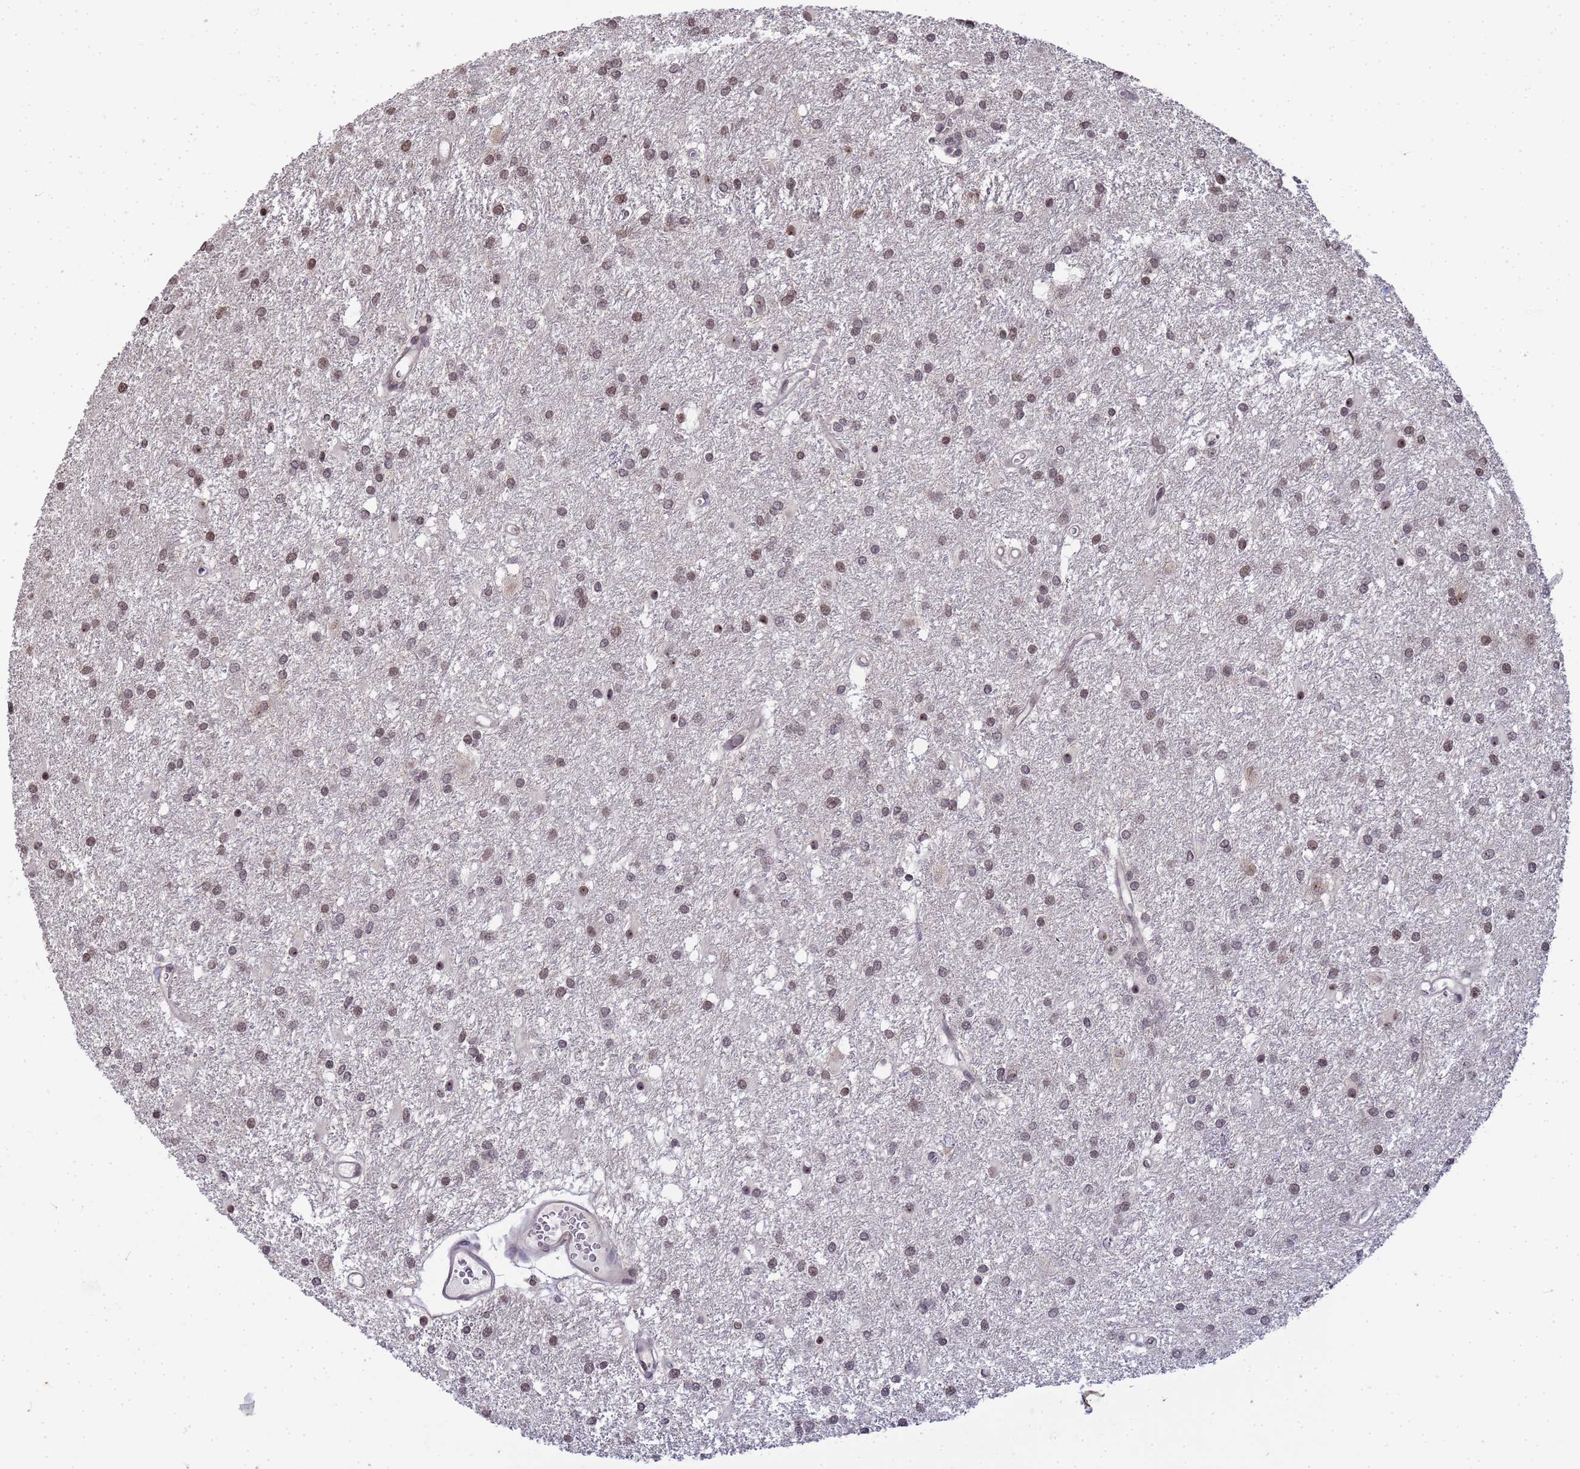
{"staining": {"intensity": "moderate", "quantity": ">75%", "location": "nuclear"}, "tissue": "glioma", "cell_type": "Tumor cells", "image_type": "cancer", "snomed": [{"axis": "morphology", "description": "Glioma, malignant, High grade"}, {"axis": "topography", "description": "Brain"}], "caption": "Protein staining of malignant high-grade glioma tissue reveals moderate nuclear positivity in approximately >75% of tumor cells.", "gene": "MYL7", "patient": {"sex": "female", "age": 50}}